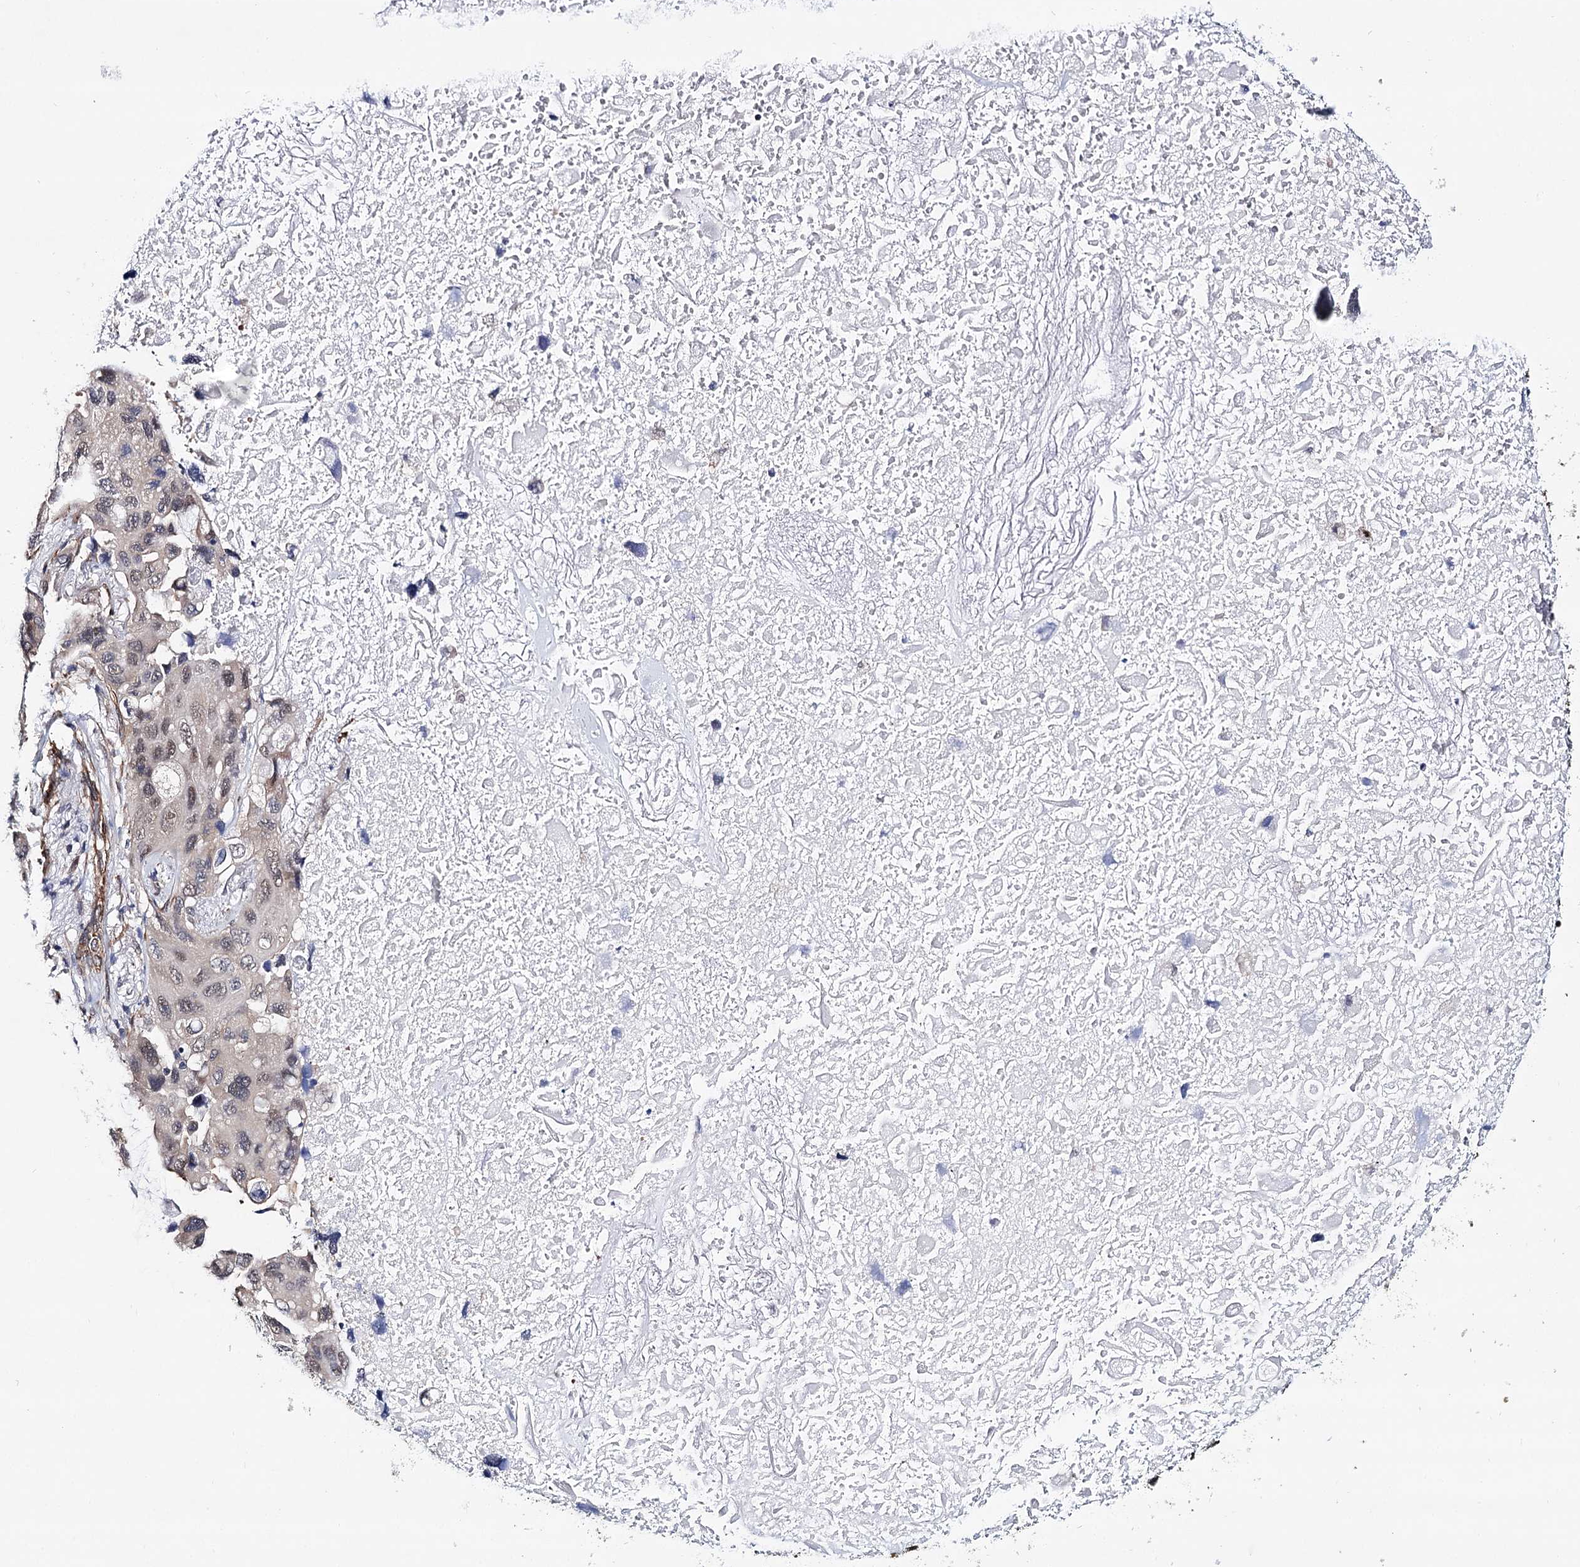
{"staining": {"intensity": "weak", "quantity": "<25%", "location": "nuclear"}, "tissue": "lung cancer", "cell_type": "Tumor cells", "image_type": "cancer", "snomed": [{"axis": "morphology", "description": "Squamous cell carcinoma, NOS"}, {"axis": "topography", "description": "Lung"}], "caption": "Tumor cells show no significant expression in lung cancer (squamous cell carcinoma).", "gene": "PPP2R5B", "patient": {"sex": "female", "age": 73}}